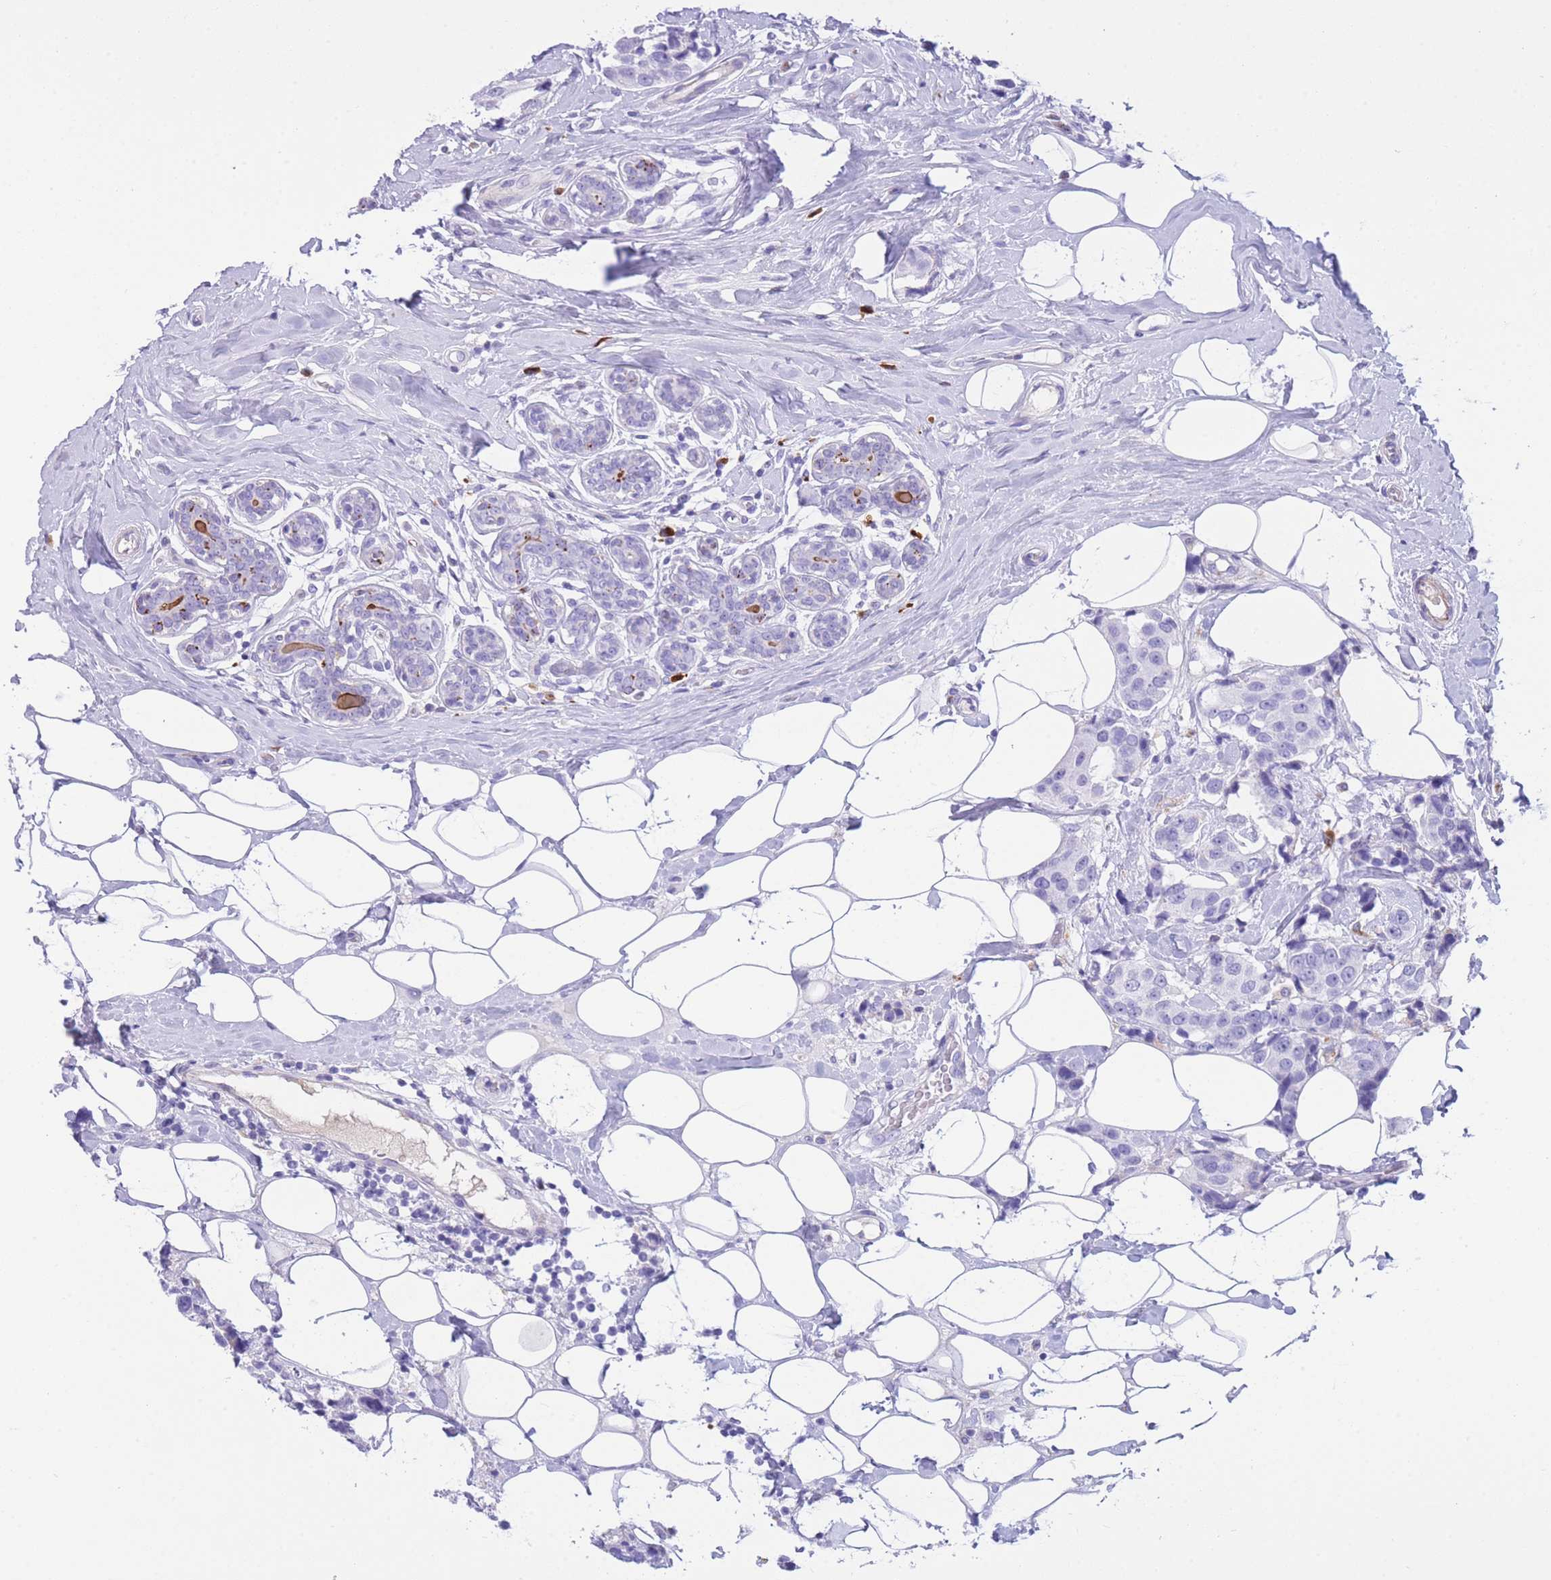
{"staining": {"intensity": "negative", "quantity": "none", "location": "none"}, "tissue": "breast cancer", "cell_type": "Tumor cells", "image_type": "cancer", "snomed": [{"axis": "morphology", "description": "Normal tissue, NOS"}, {"axis": "morphology", "description": "Duct carcinoma"}, {"axis": "topography", "description": "Breast"}], "caption": "High magnification brightfield microscopy of breast cancer (intraductal carcinoma) stained with DAB (brown) and counterstained with hematoxylin (blue): tumor cells show no significant expression.", "gene": "PLBD1", "patient": {"sex": "female", "age": 39}}